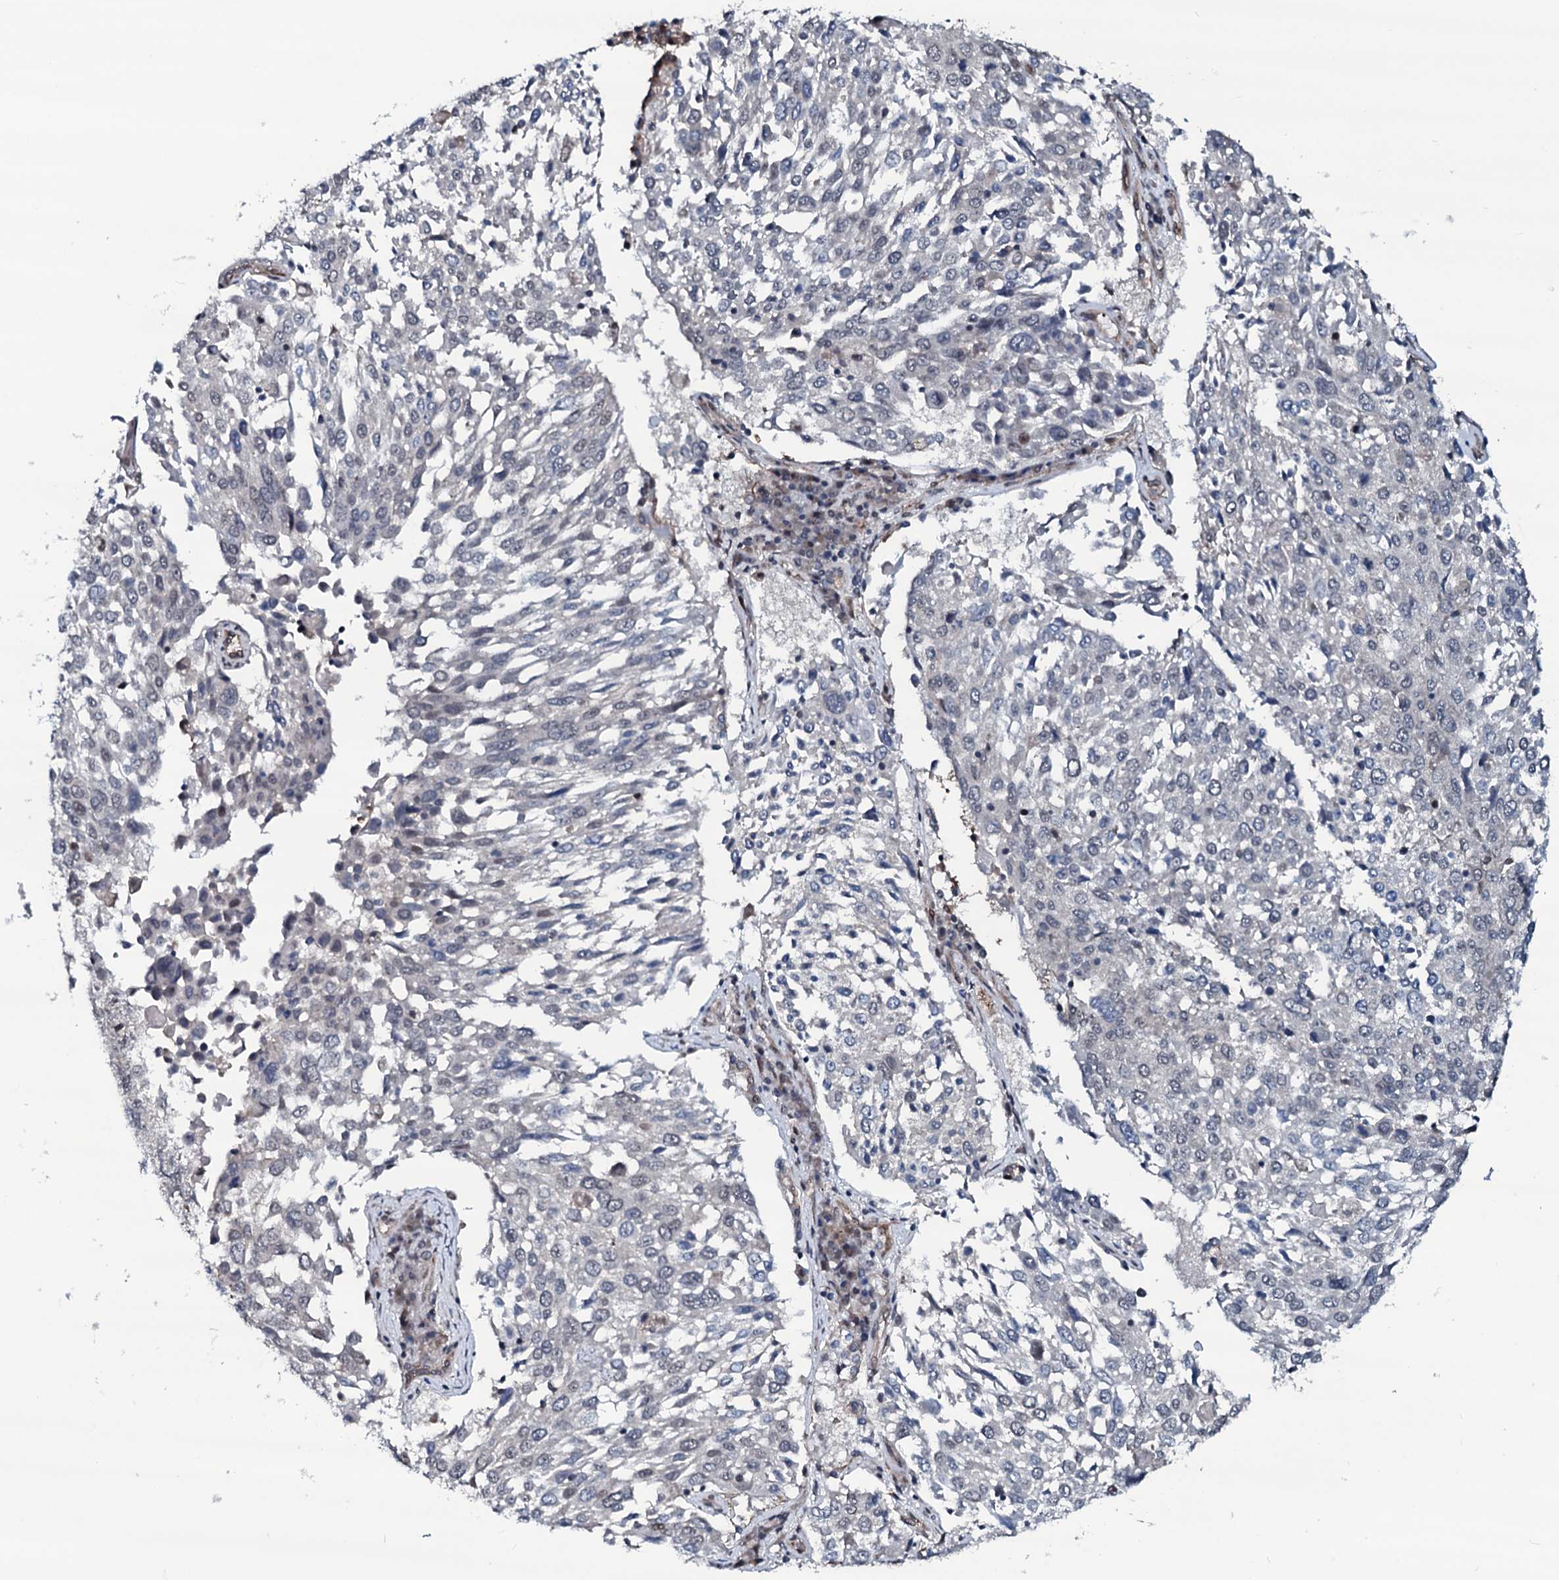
{"staining": {"intensity": "negative", "quantity": "none", "location": "none"}, "tissue": "lung cancer", "cell_type": "Tumor cells", "image_type": "cancer", "snomed": [{"axis": "morphology", "description": "Squamous cell carcinoma, NOS"}, {"axis": "topography", "description": "Lung"}], "caption": "There is no significant expression in tumor cells of lung cancer. (Brightfield microscopy of DAB (3,3'-diaminobenzidine) IHC at high magnification).", "gene": "OGFOD2", "patient": {"sex": "male", "age": 65}}